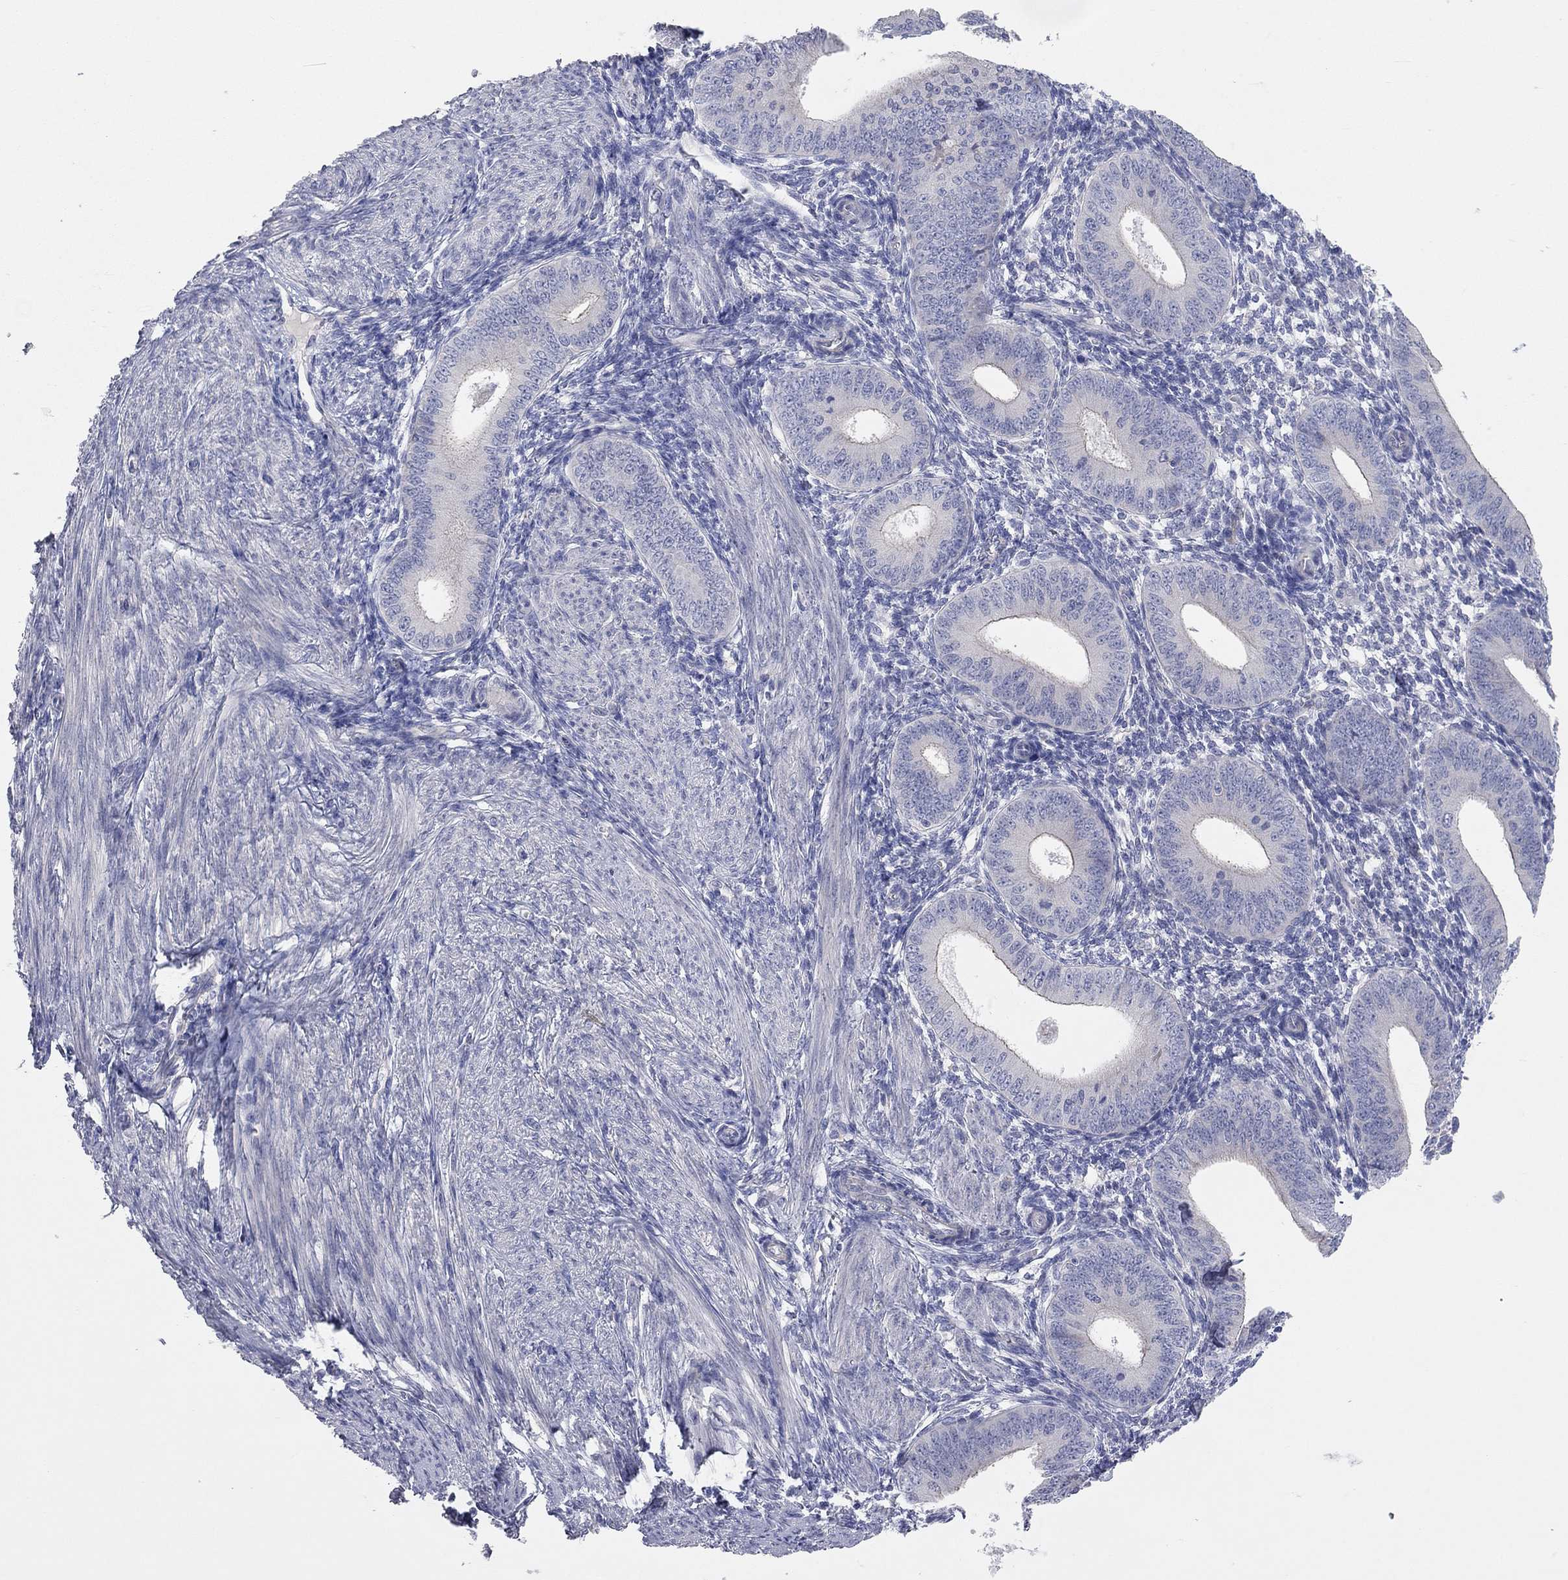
{"staining": {"intensity": "negative", "quantity": "none", "location": "none"}, "tissue": "endometrium", "cell_type": "Cells in endometrial stroma", "image_type": "normal", "snomed": [{"axis": "morphology", "description": "Normal tissue, NOS"}, {"axis": "topography", "description": "Endometrium"}], "caption": "Cells in endometrial stroma are negative for brown protein staining in unremarkable endometrium. The staining was performed using DAB (3,3'-diaminobenzidine) to visualize the protein expression in brown, while the nuclei were stained in blue with hematoxylin (Magnification: 20x).", "gene": "KCNB1", "patient": {"sex": "female", "age": 39}}